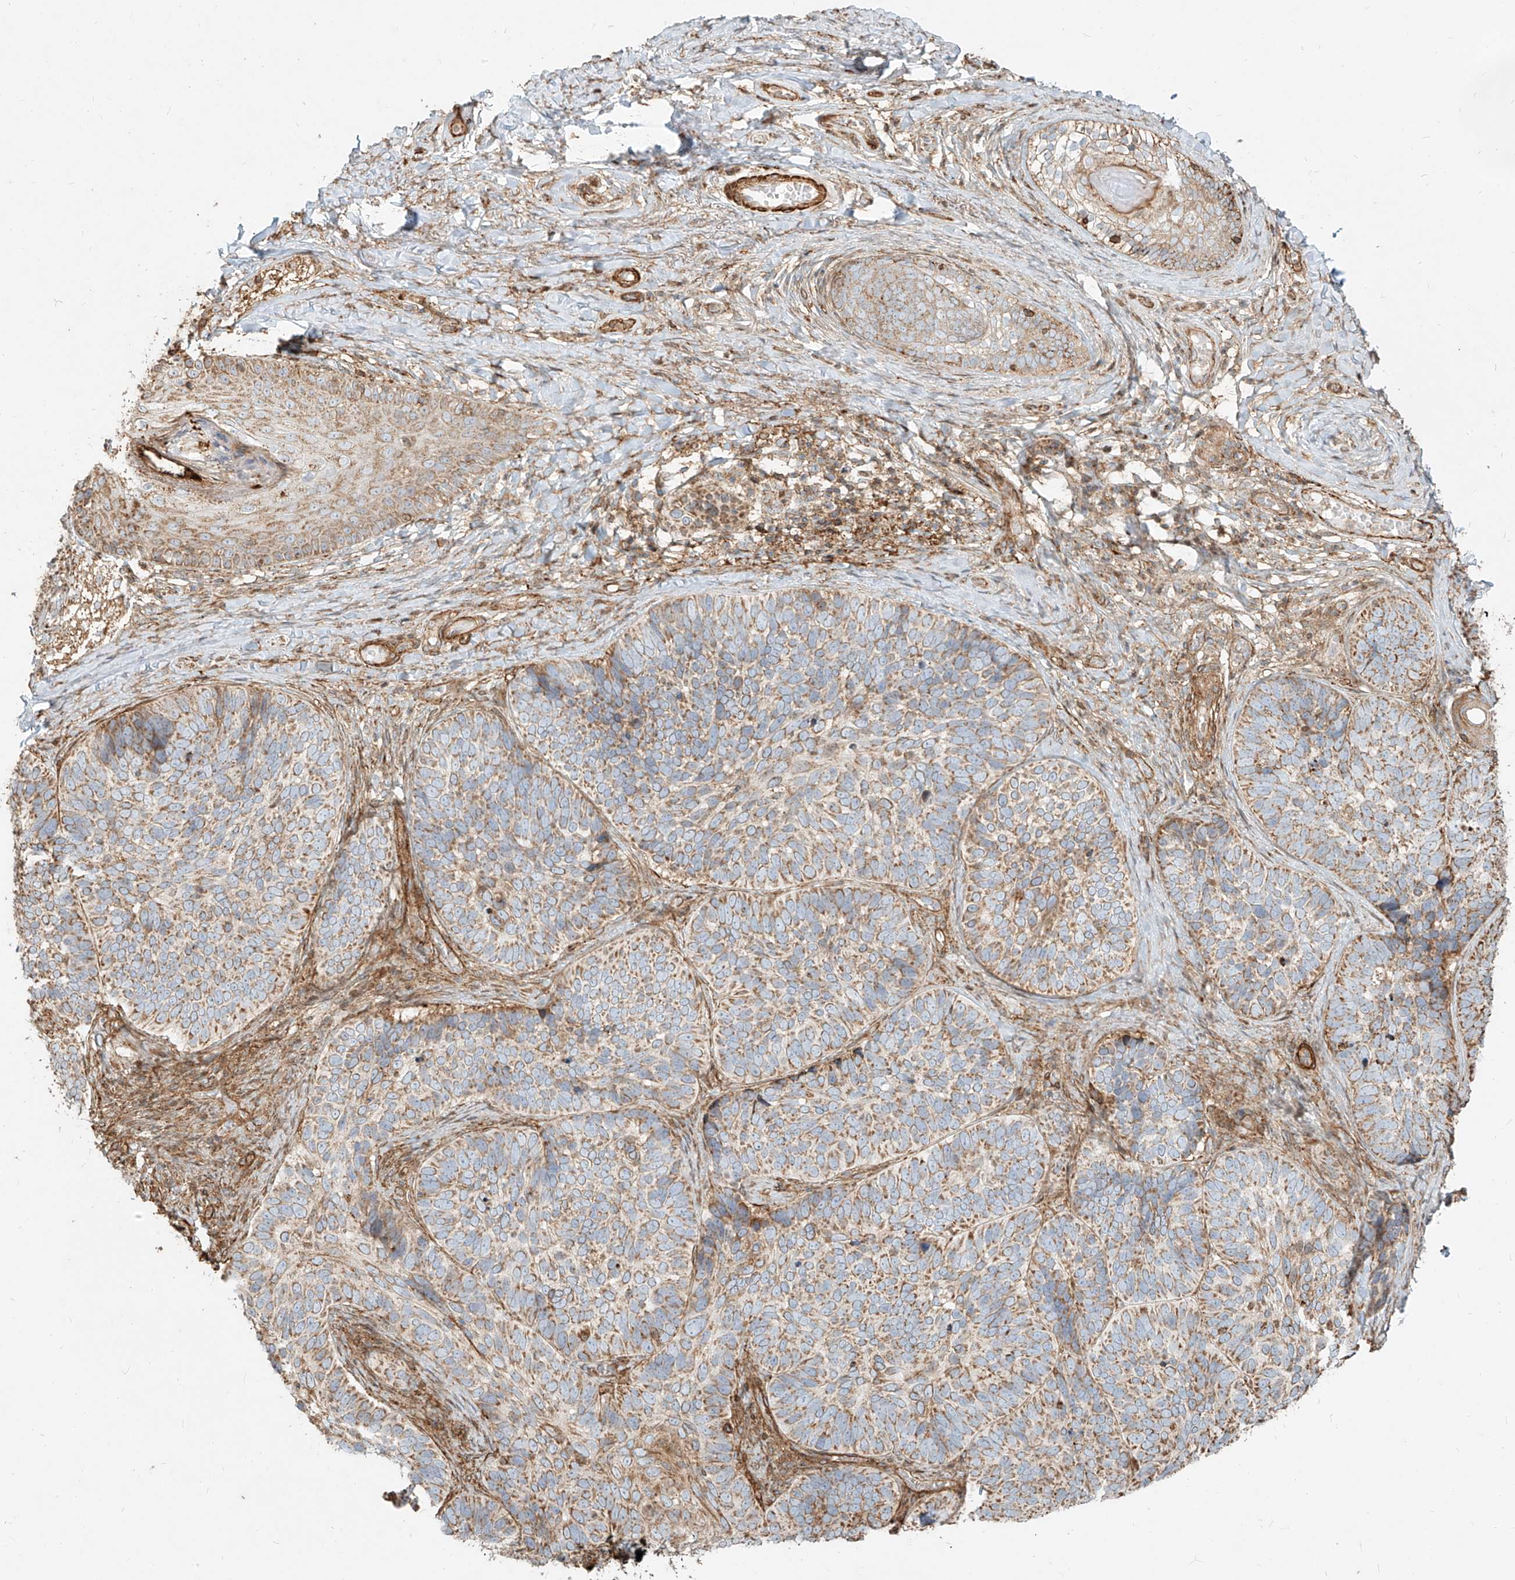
{"staining": {"intensity": "moderate", "quantity": ">75%", "location": "cytoplasmic/membranous"}, "tissue": "skin cancer", "cell_type": "Tumor cells", "image_type": "cancer", "snomed": [{"axis": "morphology", "description": "Basal cell carcinoma"}, {"axis": "topography", "description": "Skin"}], "caption": "Human basal cell carcinoma (skin) stained with a brown dye demonstrates moderate cytoplasmic/membranous positive positivity in approximately >75% of tumor cells.", "gene": "MTX2", "patient": {"sex": "male", "age": 62}}